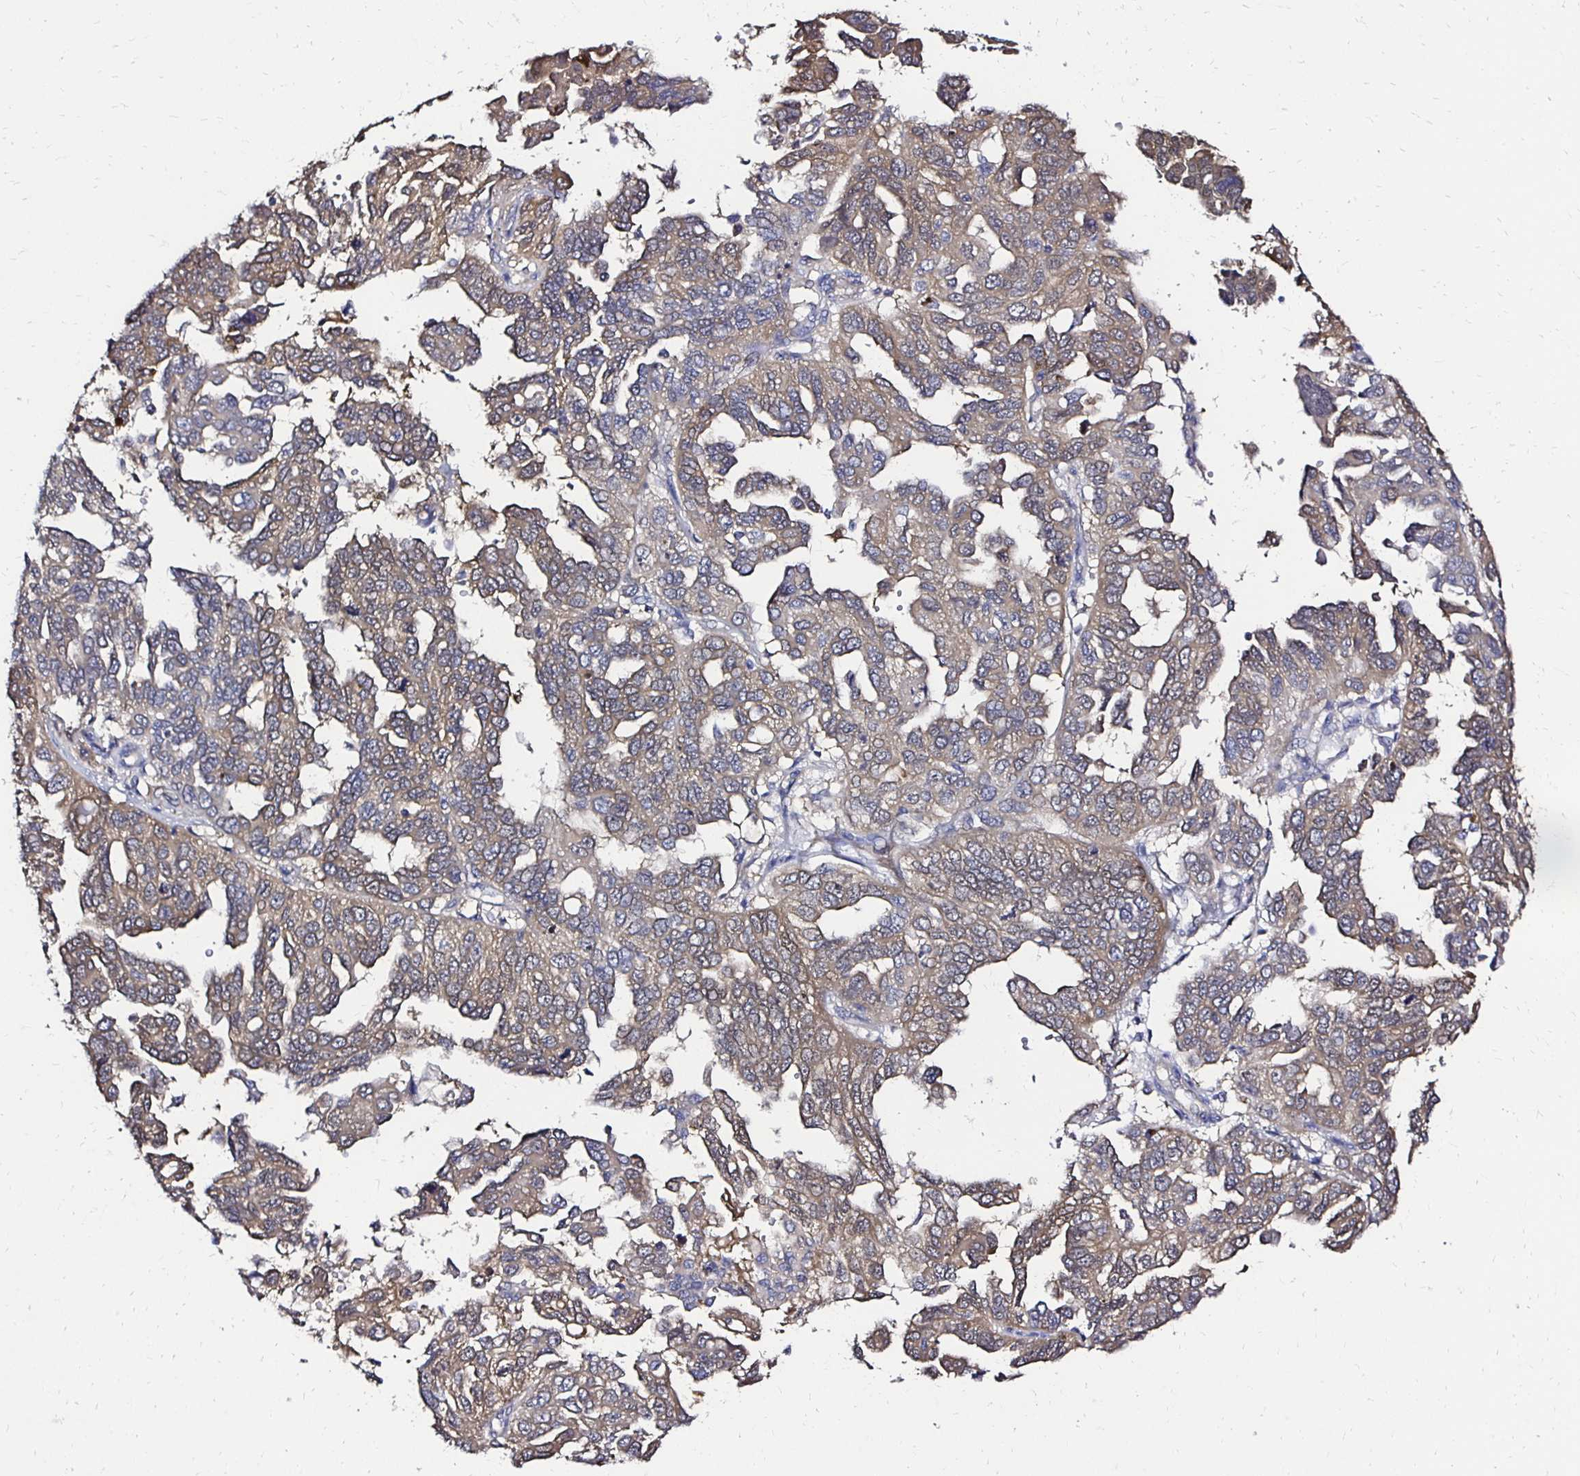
{"staining": {"intensity": "weak", "quantity": "25%-75%", "location": "cytoplasmic/membranous"}, "tissue": "ovarian cancer", "cell_type": "Tumor cells", "image_type": "cancer", "snomed": [{"axis": "morphology", "description": "Cystadenocarcinoma, serous, NOS"}, {"axis": "topography", "description": "Ovary"}], "caption": "The photomicrograph demonstrates immunohistochemical staining of ovarian cancer. There is weak cytoplasmic/membranous positivity is present in about 25%-75% of tumor cells. (Brightfield microscopy of DAB IHC at high magnification).", "gene": "TXN", "patient": {"sex": "female", "age": 53}}